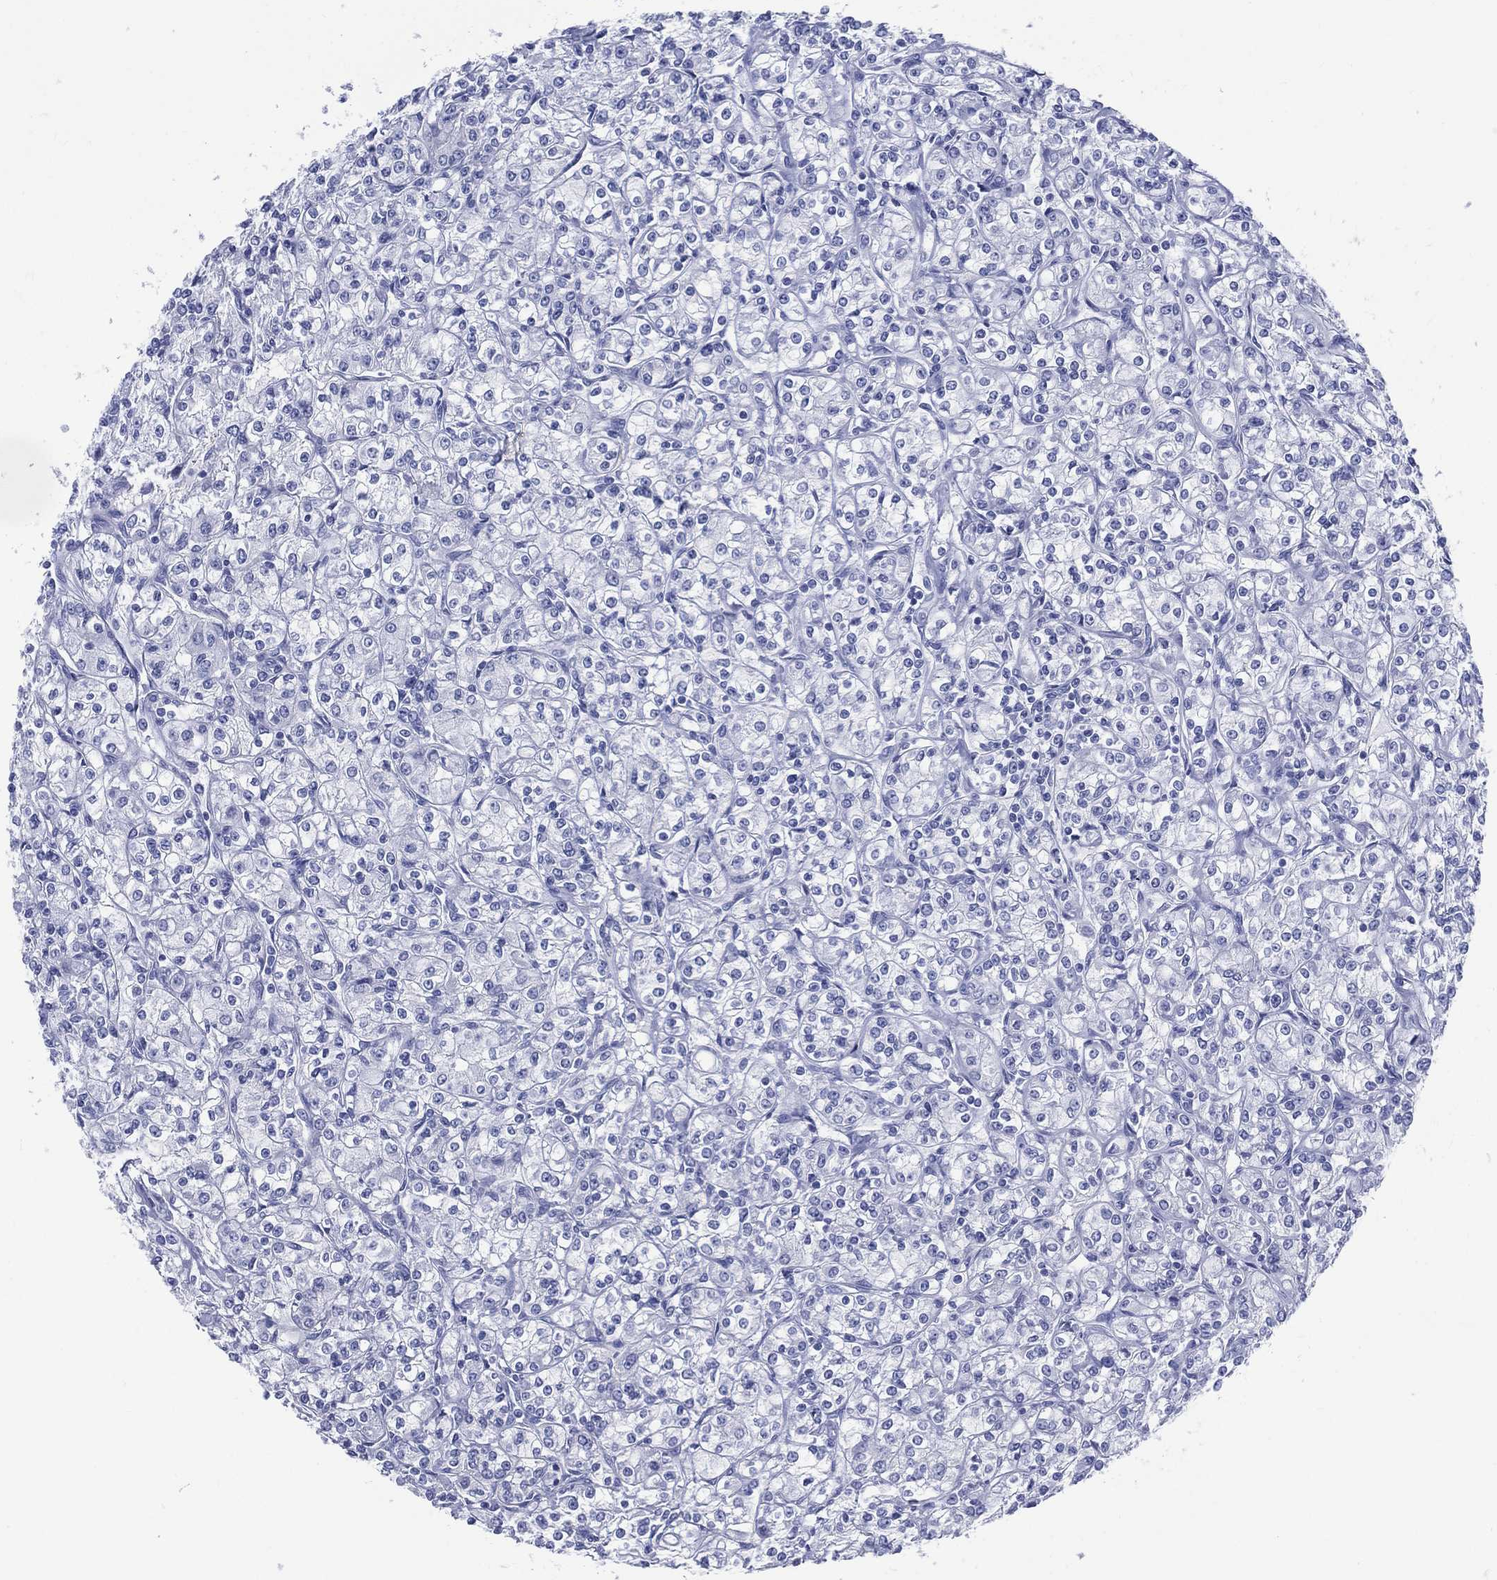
{"staining": {"intensity": "negative", "quantity": "none", "location": "none"}, "tissue": "renal cancer", "cell_type": "Tumor cells", "image_type": "cancer", "snomed": [{"axis": "morphology", "description": "Adenocarcinoma, NOS"}, {"axis": "topography", "description": "Kidney"}], "caption": "High power microscopy histopathology image of an IHC image of renal cancer, revealing no significant positivity in tumor cells.", "gene": "LRRD1", "patient": {"sex": "male", "age": 77}}